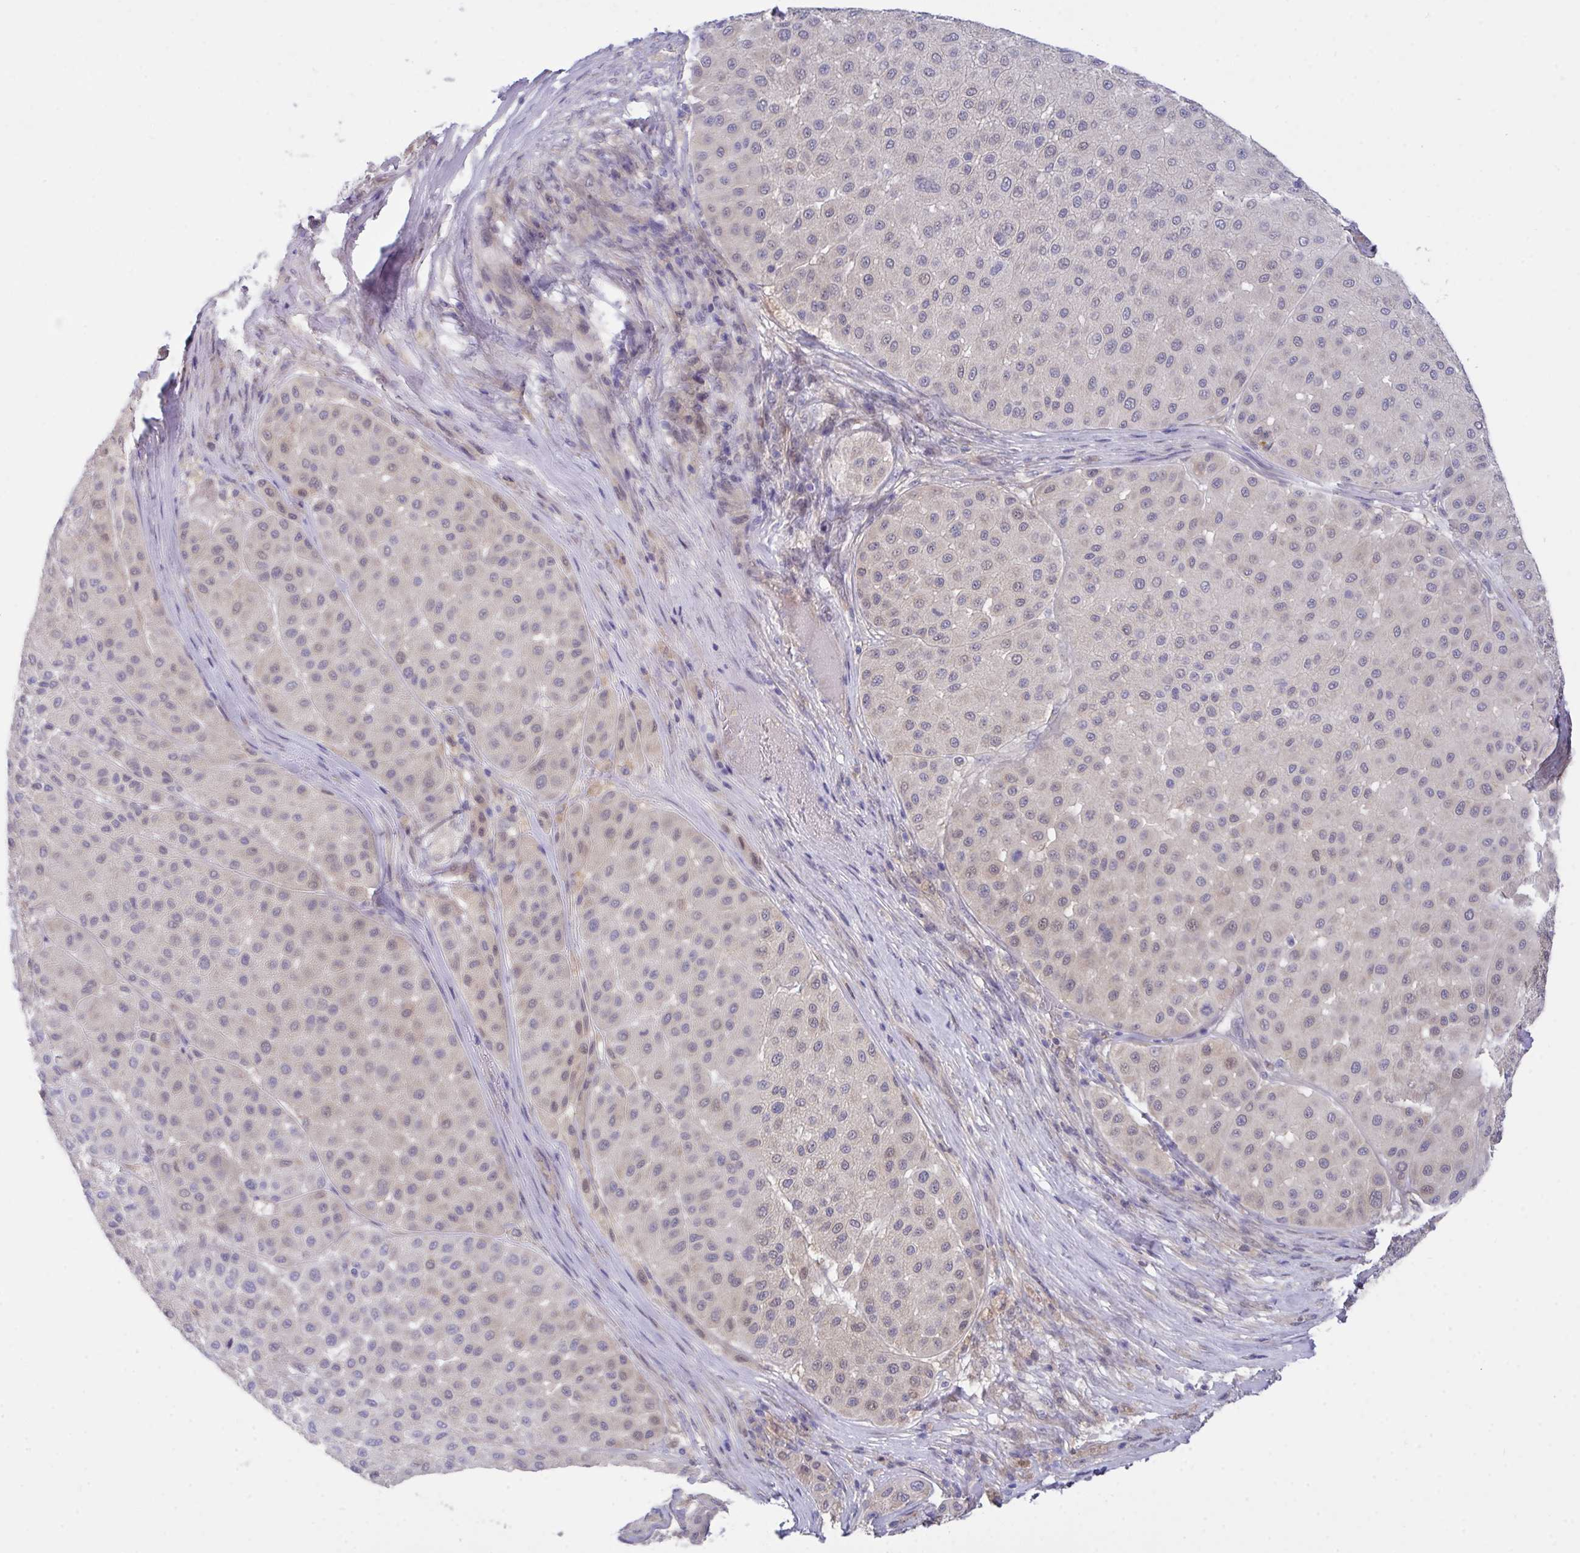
{"staining": {"intensity": "weak", "quantity": "<25%", "location": "nuclear"}, "tissue": "melanoma", "cell_type": "Tumor cells", "image_type": "cancer", "snomed": [{"axis": "morphology", "description": "Malignant melanoma, Metastatic site"}, {"axis": "topography", "description": "Smooth muscle"}], "caption": "Immunohistochemical staining of melanoma exhibits no significant positivity in tumor cells. (Brightfield microscopy of DAB (3,3'-diaminobenzidine) immunohistochemistry (IHC) at high magnification).", "gene": "L3HYPDH", "patient": {"sex": "male", "age": 41}}